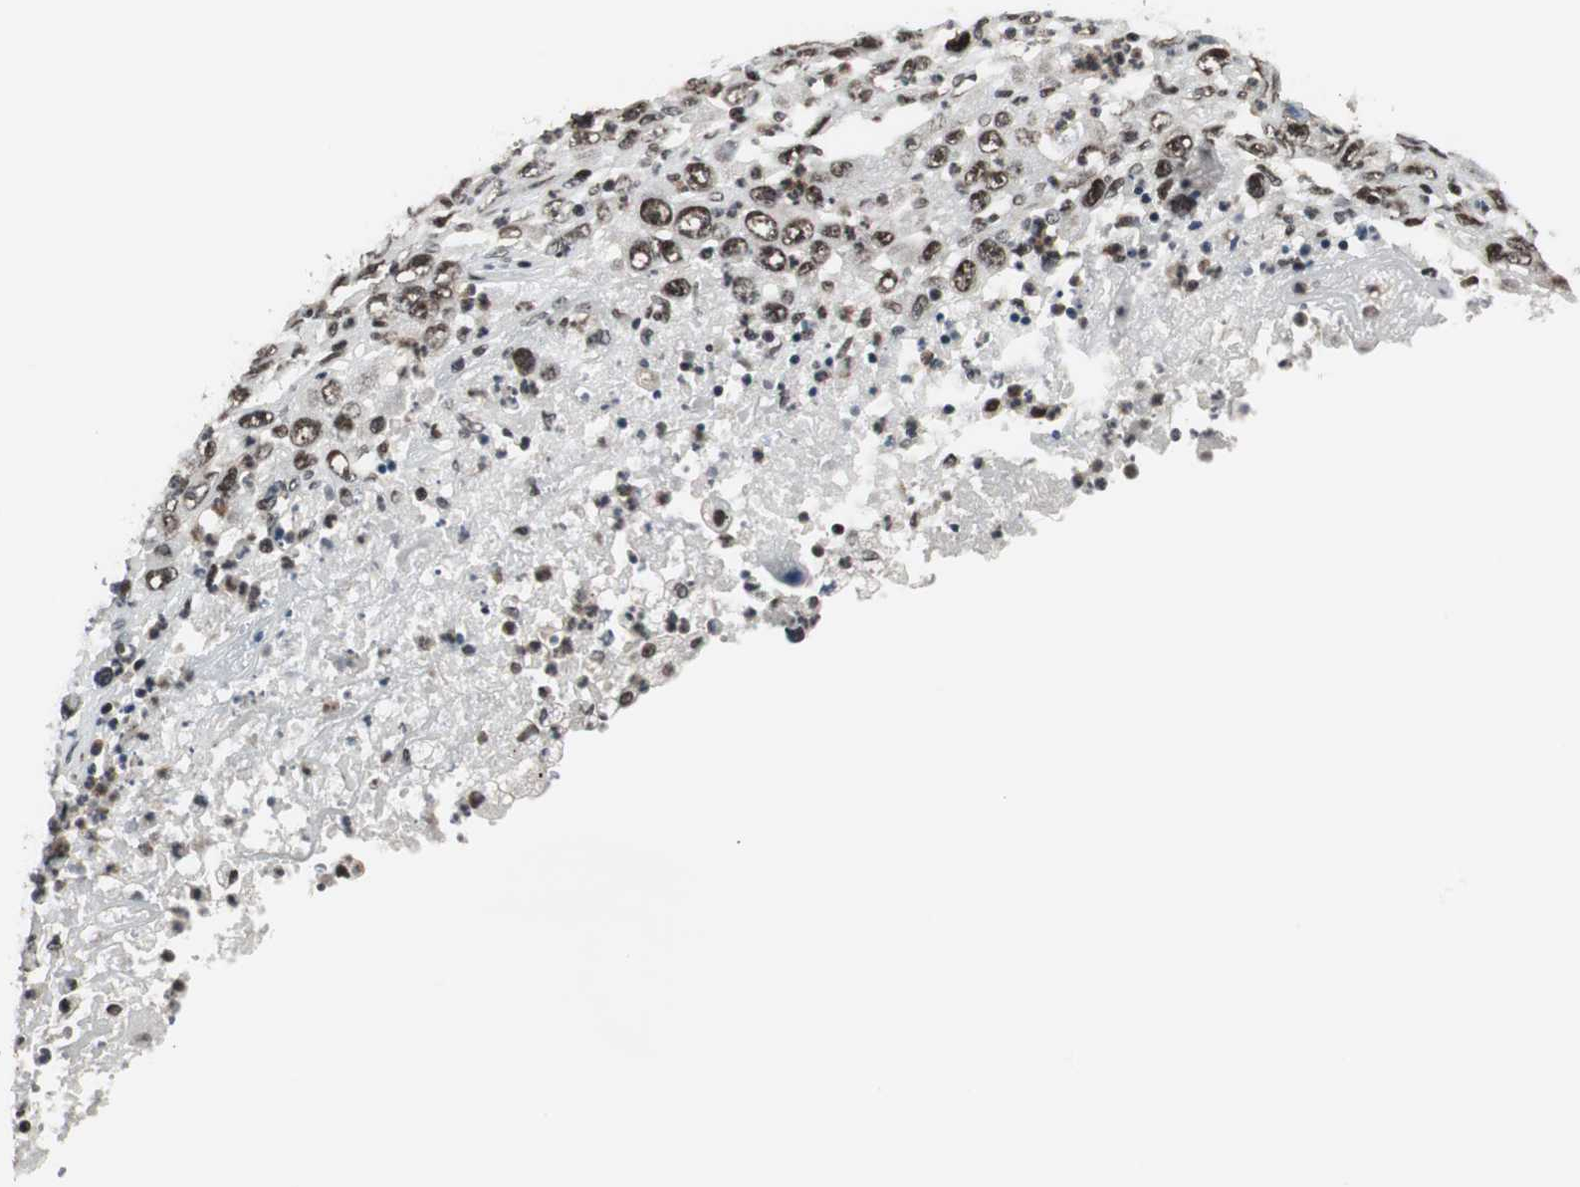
{"staining": {"intensity": "strong", "quantity": ">75%", "location": "nuclear"}, "tissue": "melanoma", "cell_type": "Tumor cells", "image_type": "cancer", "snomed": [{"axis": "morphology", "description": "Malignant melanoma, Metastatic site"}, {"axis": "topography", "description": "Skin"}], "caption": "The photomicrograph displays immunohistochemical staining of melanoma. There is strong nuclear expression is appreciated in about >75% of tumor cells. Using DAB (brown) and hematoxylin (blue) stains, captured at high magnification using brightfield microscopy.", "gene": "CDK9", "patient": {"sex": "female", "age": 56}}